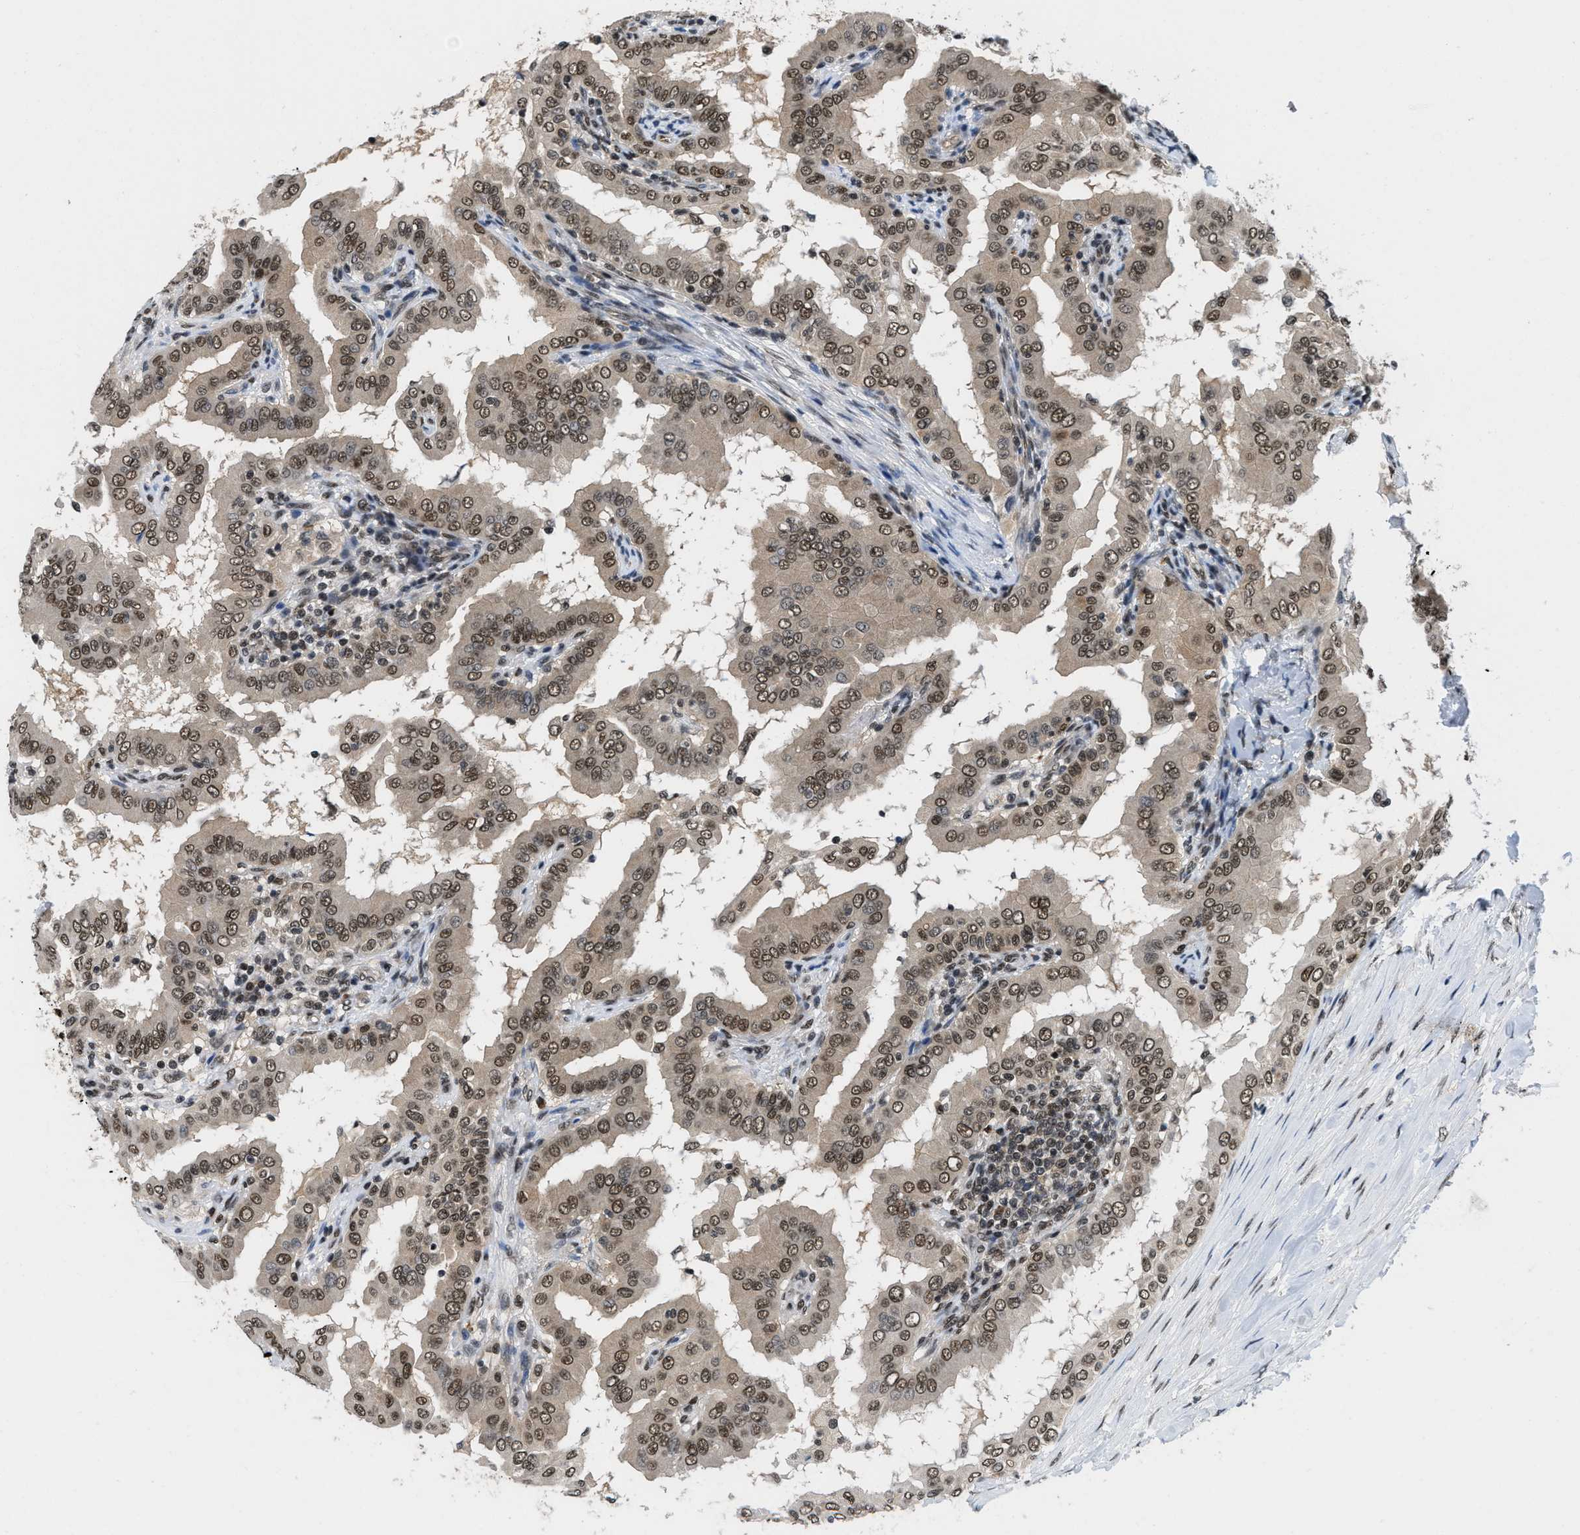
{"staining": {"intensity": "moderate", "quantity": ">75%", "location": "nuclear"}, "tissue": "thyroid cancer", "cell_type": "Tumor cells", "image_type": "cancer", "snomed": [{"axis": "morphology", "description": "Papillary adenocarcinoma, NOS"}, {"axis": "topography", "description": "Thyroid gland"}], "caption": "Immunohistochemistry micrograph of neoplastic tissue: papillary adenocarcinoma (thyroid) stained using immunohistochemistry exhibits medium levels of moderate protein expression localized specifically in the nuclear of tumor cells, appearing as a nuclear brown color.", "gene": "SAFB", "patient": {"sex": "male", "age": 33}}